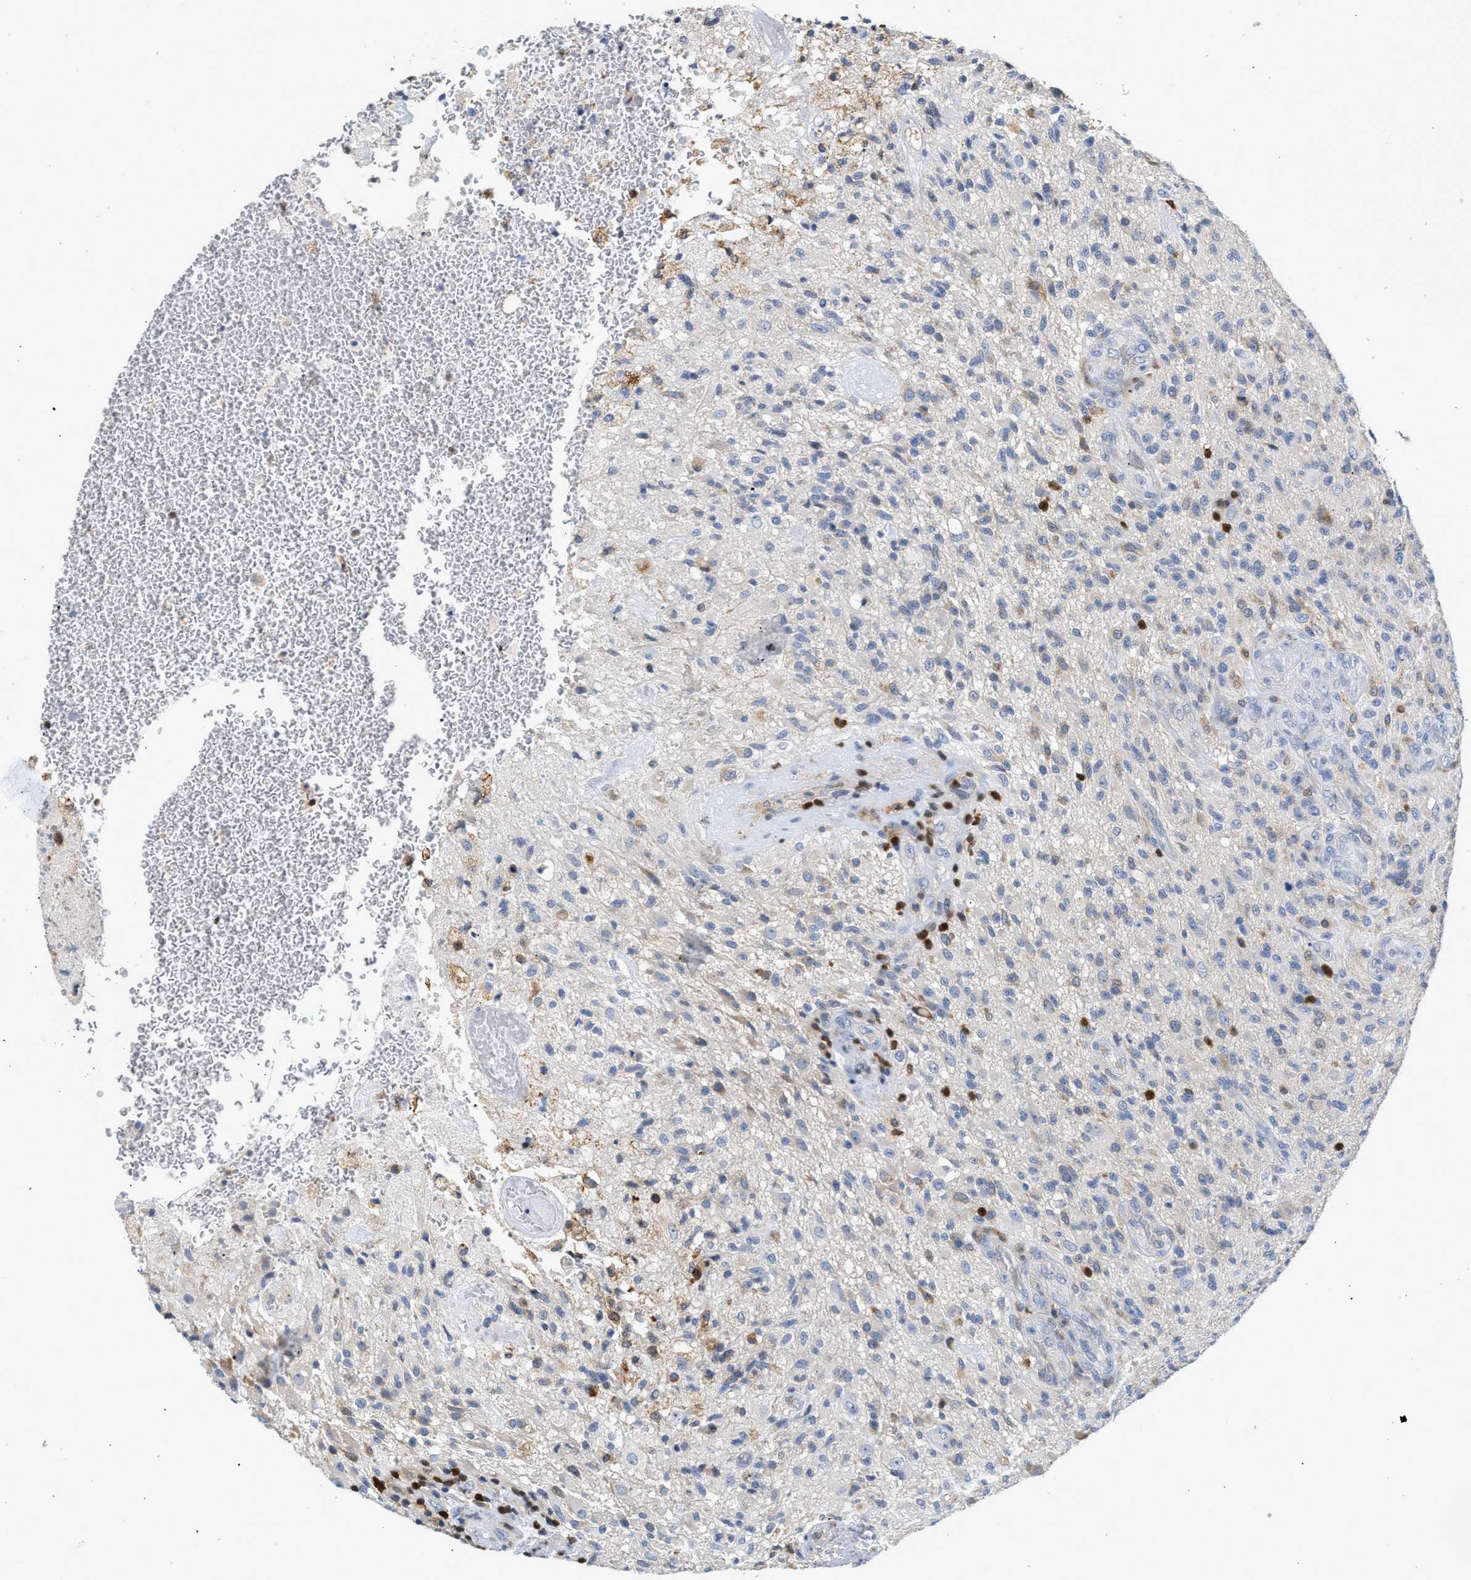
{"staining": {"intensity": "negative", "quantity": "none", "location": "none"}, "tissue": "glioma", "cell_type": "Tumor cells", "image_type": "cancer", "snomed": [{"axis": "morphology", "description": "Glioma, malignant, High grade"}, {"axis": "topography", "description": "Brain"}], "caption": "An immunohistochemistry (IHC) histopathology image of glioma is shown. There is no staining in tumor cells of glioma.", "gene": "SLIT2", "patient": {"sex": "male", "age": 33}}